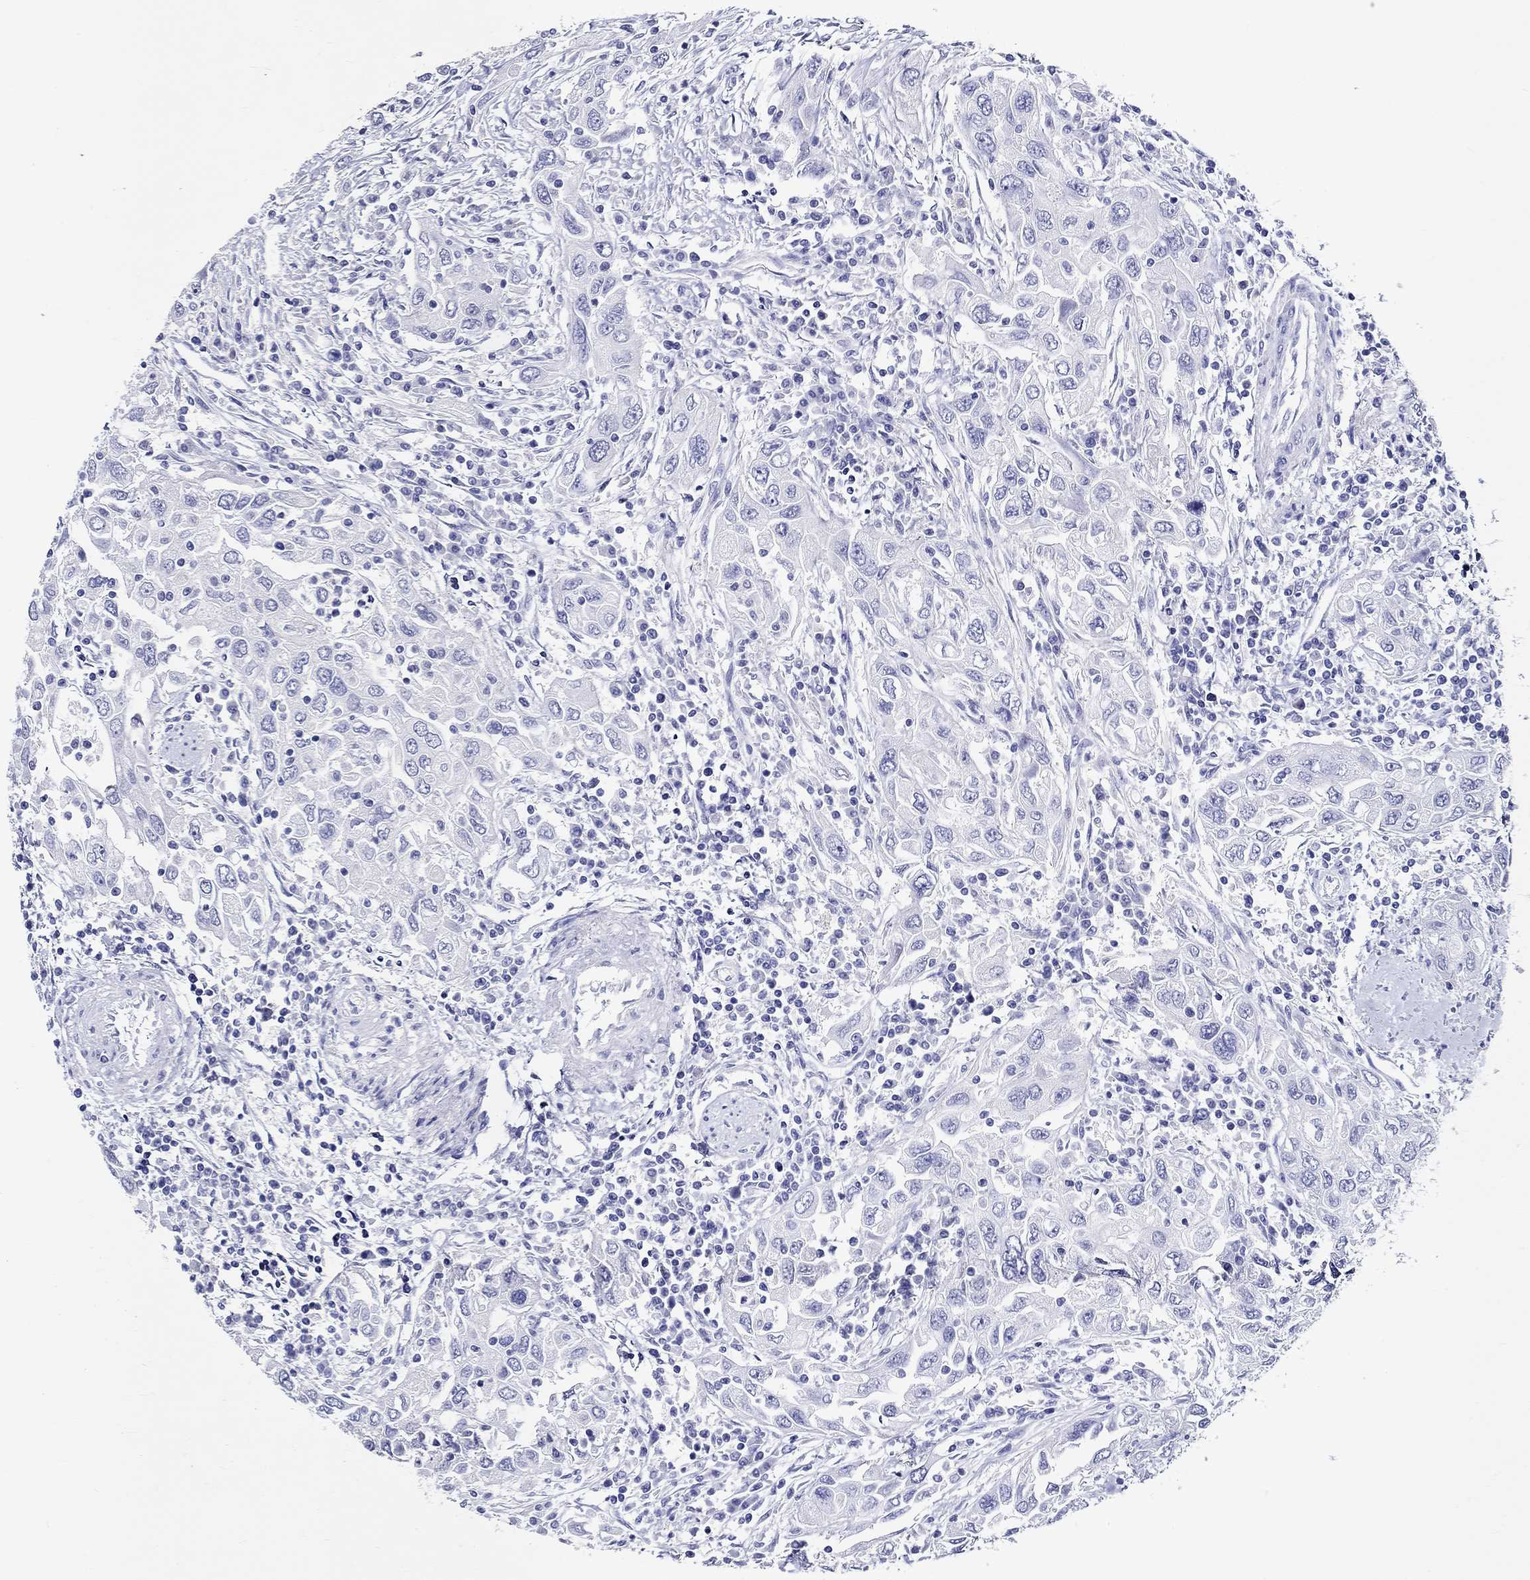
{"staining": {"intensity": "negative", "quantity": "none", "location": "none"}, "tissue": "urothelial cancer", "cell_type": "Tumor cells", "image_type": "cancer", "snomed": [{"axis": "morphology", "description": "Urothelial carcinoma, High grade"}, {"axis": "topography", "description": "Urinary bladder"}], "caption": "The immunohistochemistry micrograph has no significant expression in tumor cells of urothelial cancer tissue. (DAB immunohistochemistry (IHC), high magnification).", "gene": "CRYGS", "patient": {"sex": "male", "age": 76}}